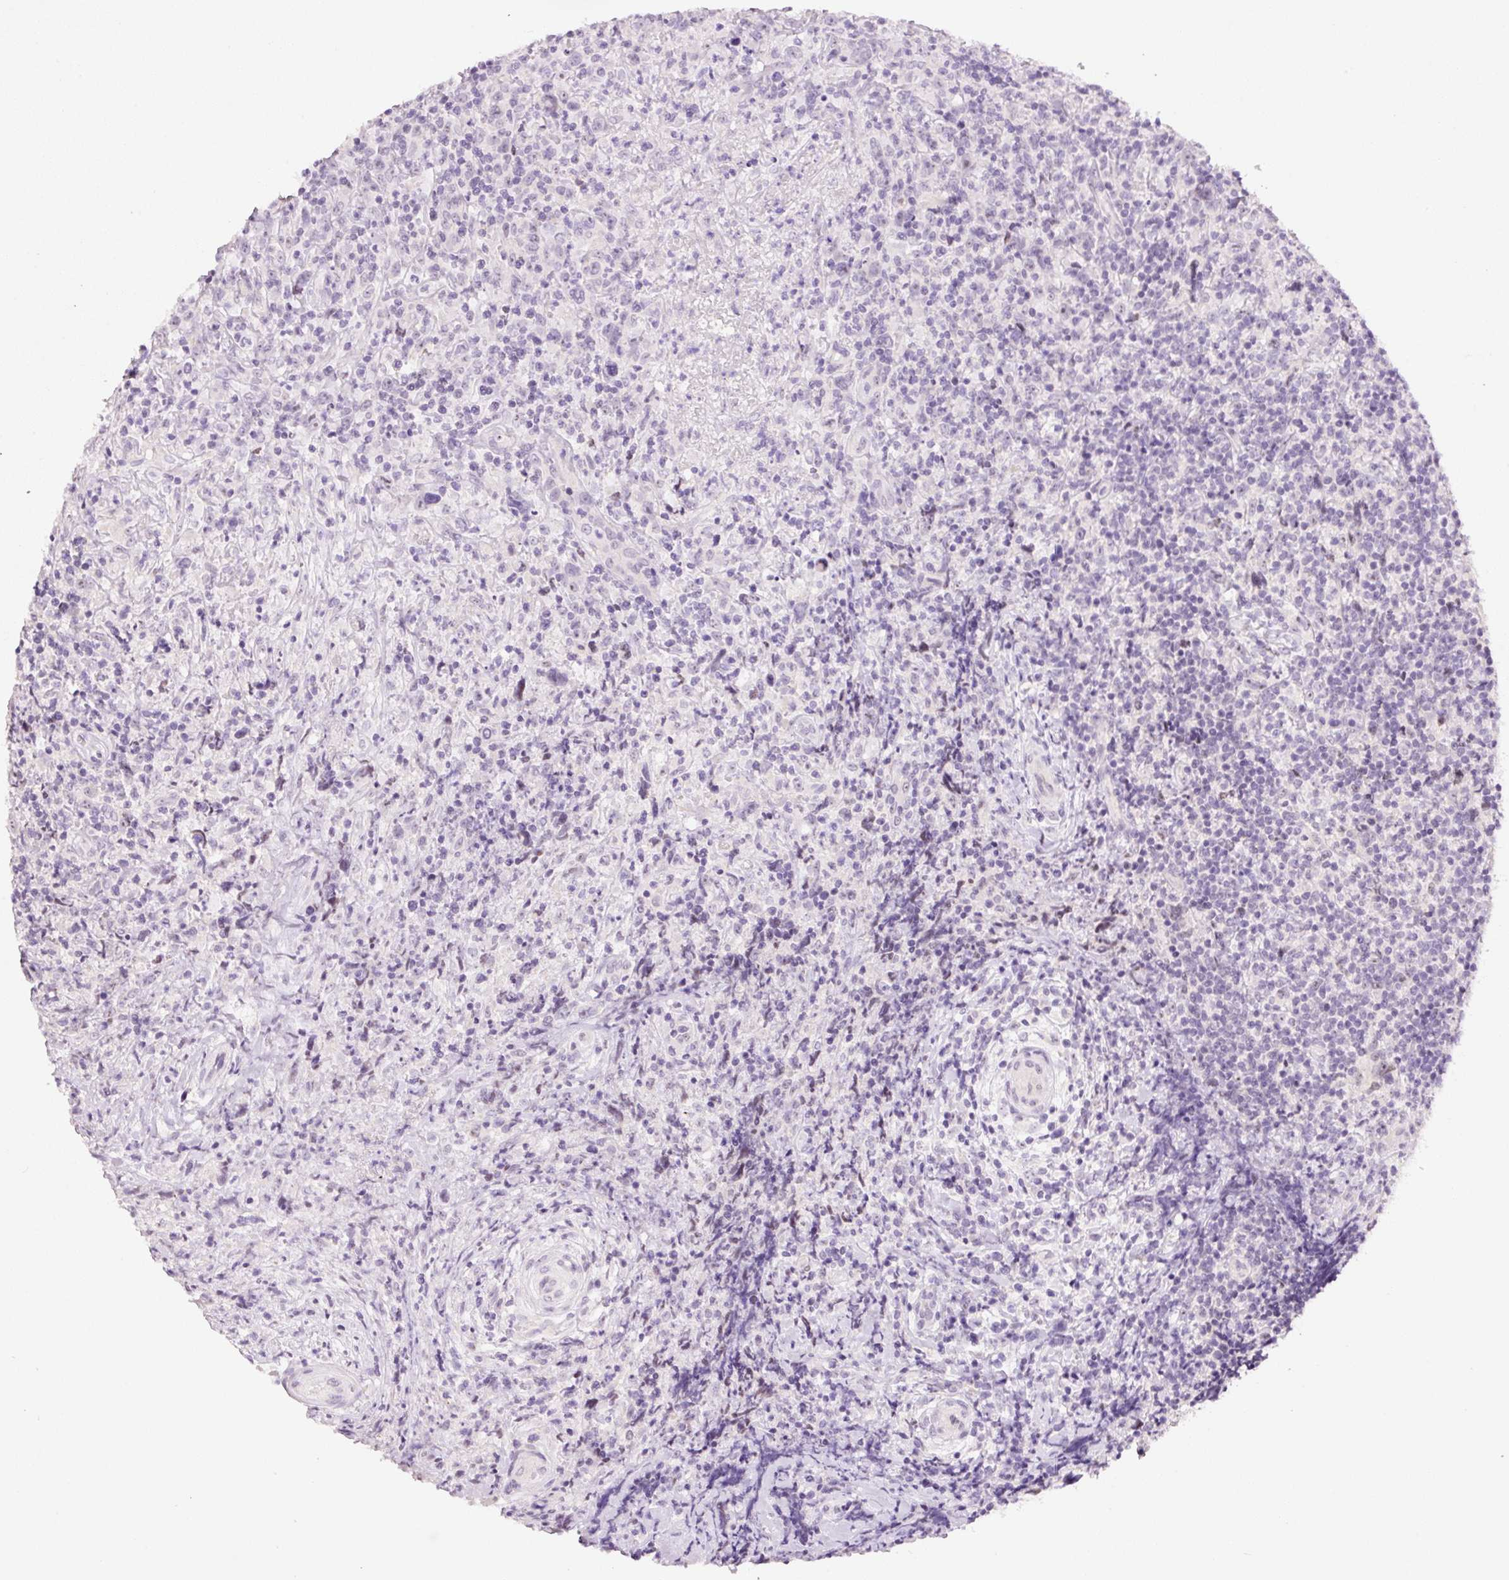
{"staining": {"intensity": "negative", "quantity": "none", "location": "none"}, "tissue": "lymphoma", "cell_type": "Tumor cells", "image_type": "cancer", "snomed": [{"axis": "morphology", "description": "Hodgkin's disease, NOS"}, {"axis": "topography", "description": "Lymph node"}], "caption": "This is an immunohistochemistry photomicrograph of lymphoma. There is no positivity in tumor cells.", "gene": "GCG", "patient": {"sex": "female", "age": 18}}